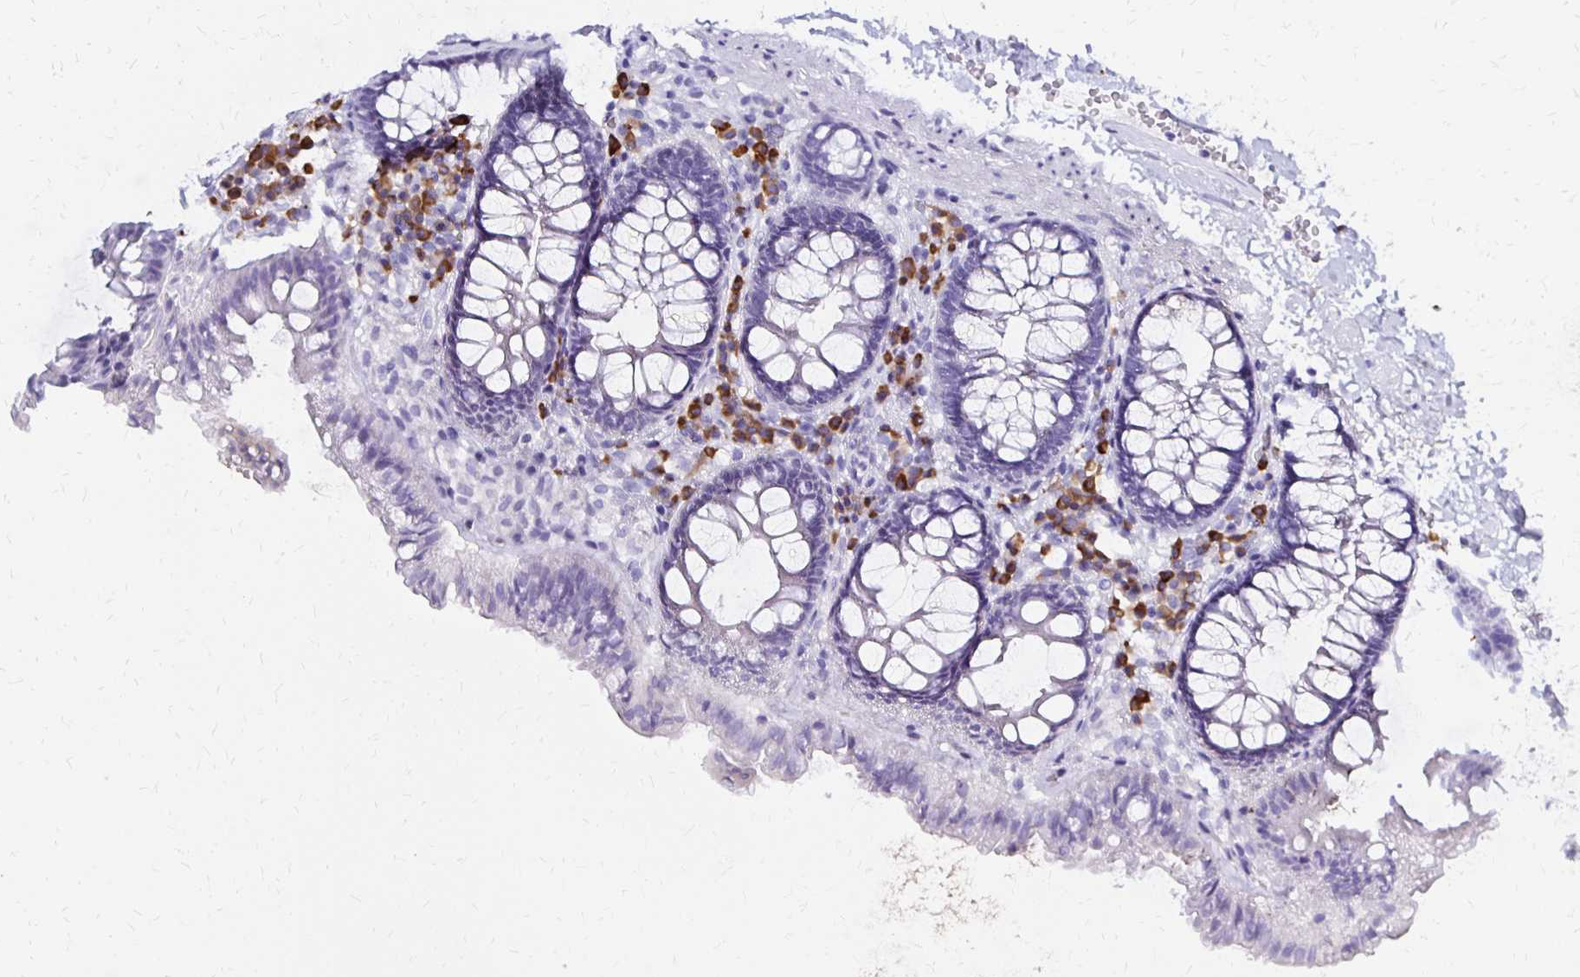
{"staining": {"intensity": "negative", "quantity": "none", "location": "none"}, "tissue": "colon", "cell_type": "Endothelial cells", "image_type": "normal", "snomed": [{"axis": "morphology", "description": "Normal tissue, NOS"}, {"axis": "topography", "description": "Colon"}, {"axis": "topography", "description": "Peripheral nerve tissue"}], "caption": "This micrograph is of benign colon stained with immunohistochemistry to label a protein in brown with the nuclei are counter-stained blue. There is no positivity in endothelial cells.", "gene": "FNTB", "patient": {"sex": "male", "age": 84}}